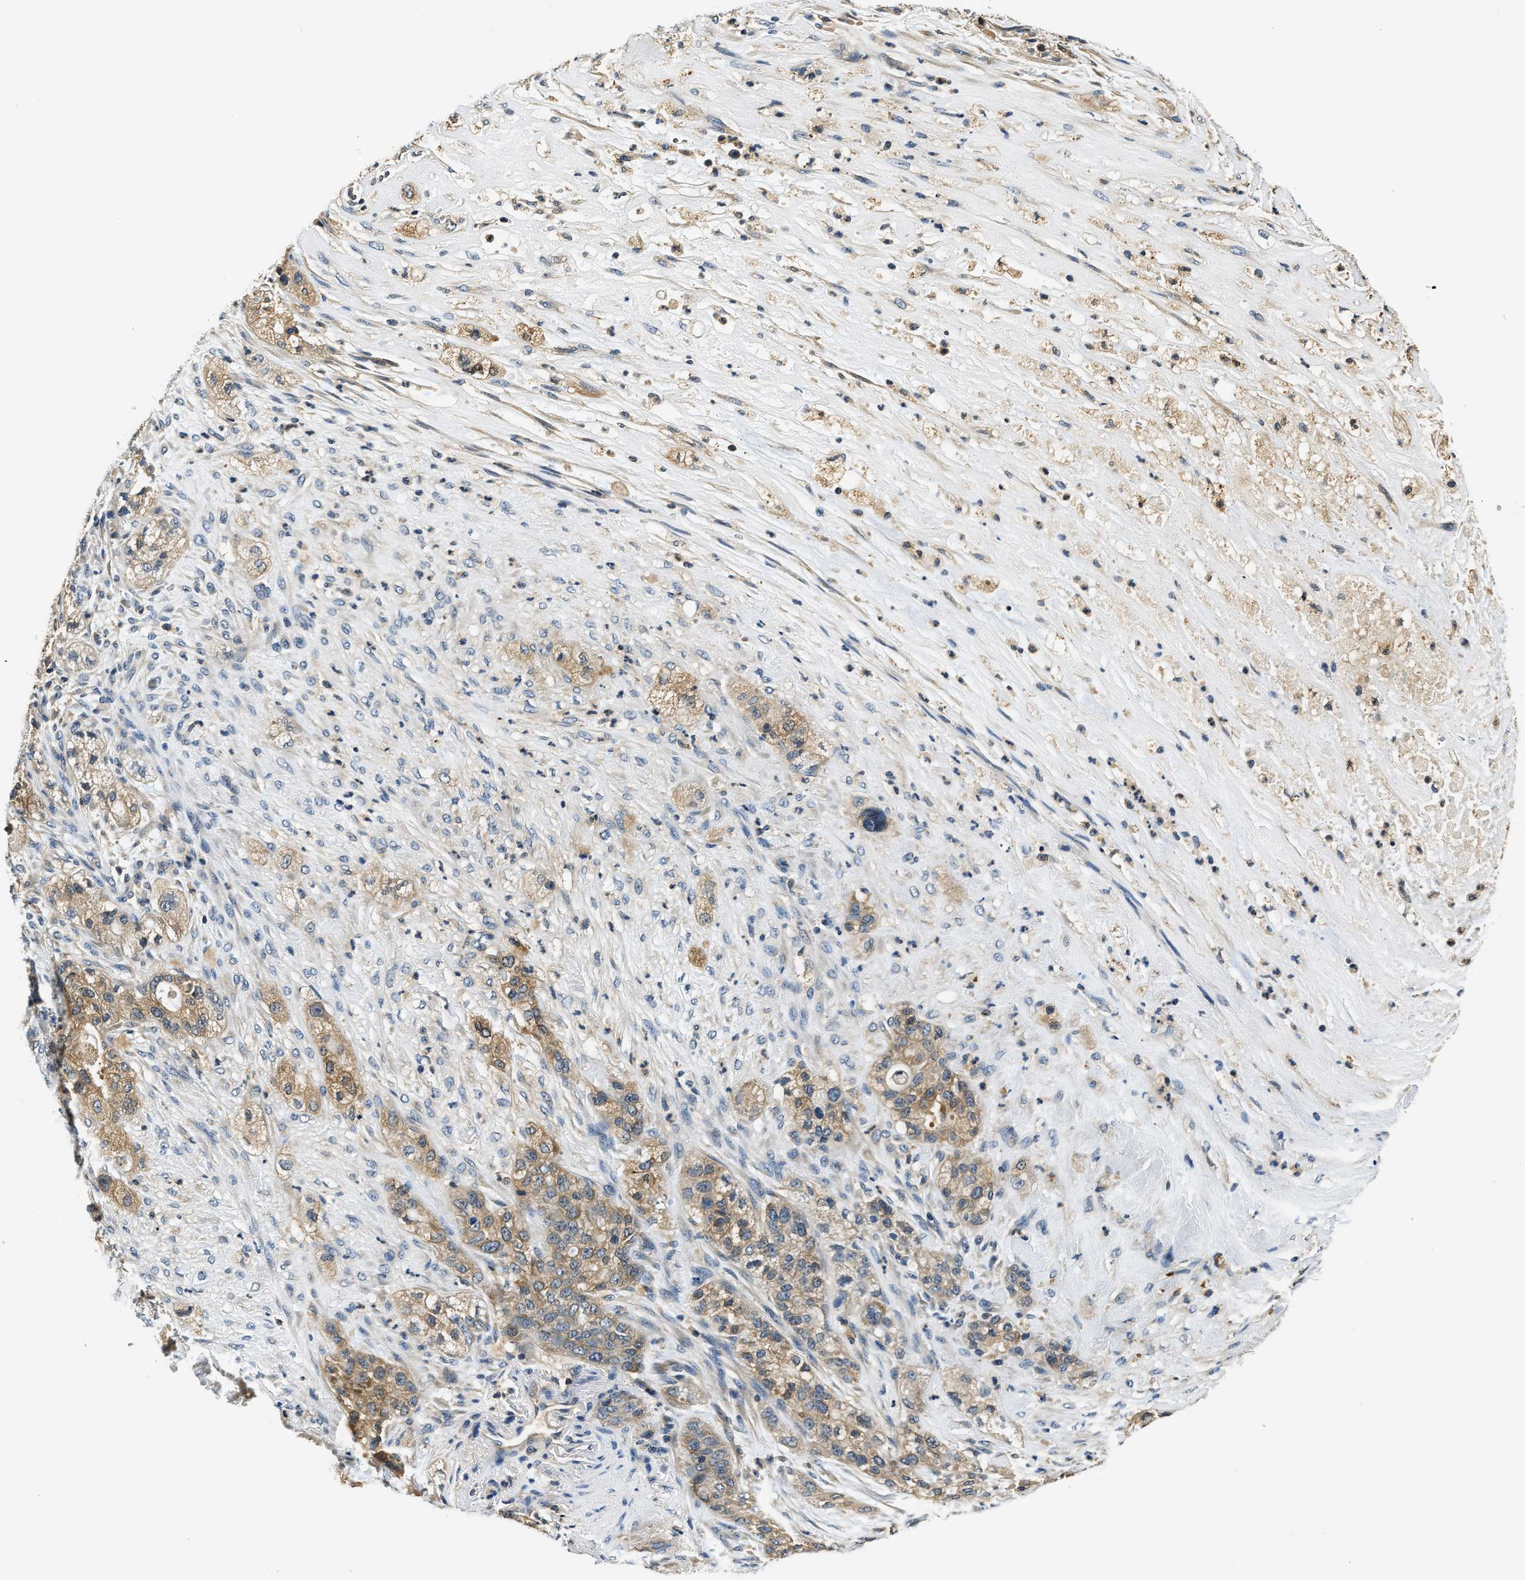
{"staining": {"intensity": "moderate", "quantity": ">75%", "location": "cytoplasmic/membranous"}, "tissue": "pancreatic cancer", "cell_type": "Tumor cells", "image_type": "cancer", "snomed": [{"axis": "morphology", "description": "Adenocarcinoma, NOS"}, {"axis": "topography", "description": "Pancreas"}], "caption": "The histopathology image exhibits a brown stain indicating the presence of a protein in the cytoplasmic/membranous of tumor cells in pancreatic adenocarcinoma.", "gene": "RESF1", "patient": {"sex": "female", "age": 78}}